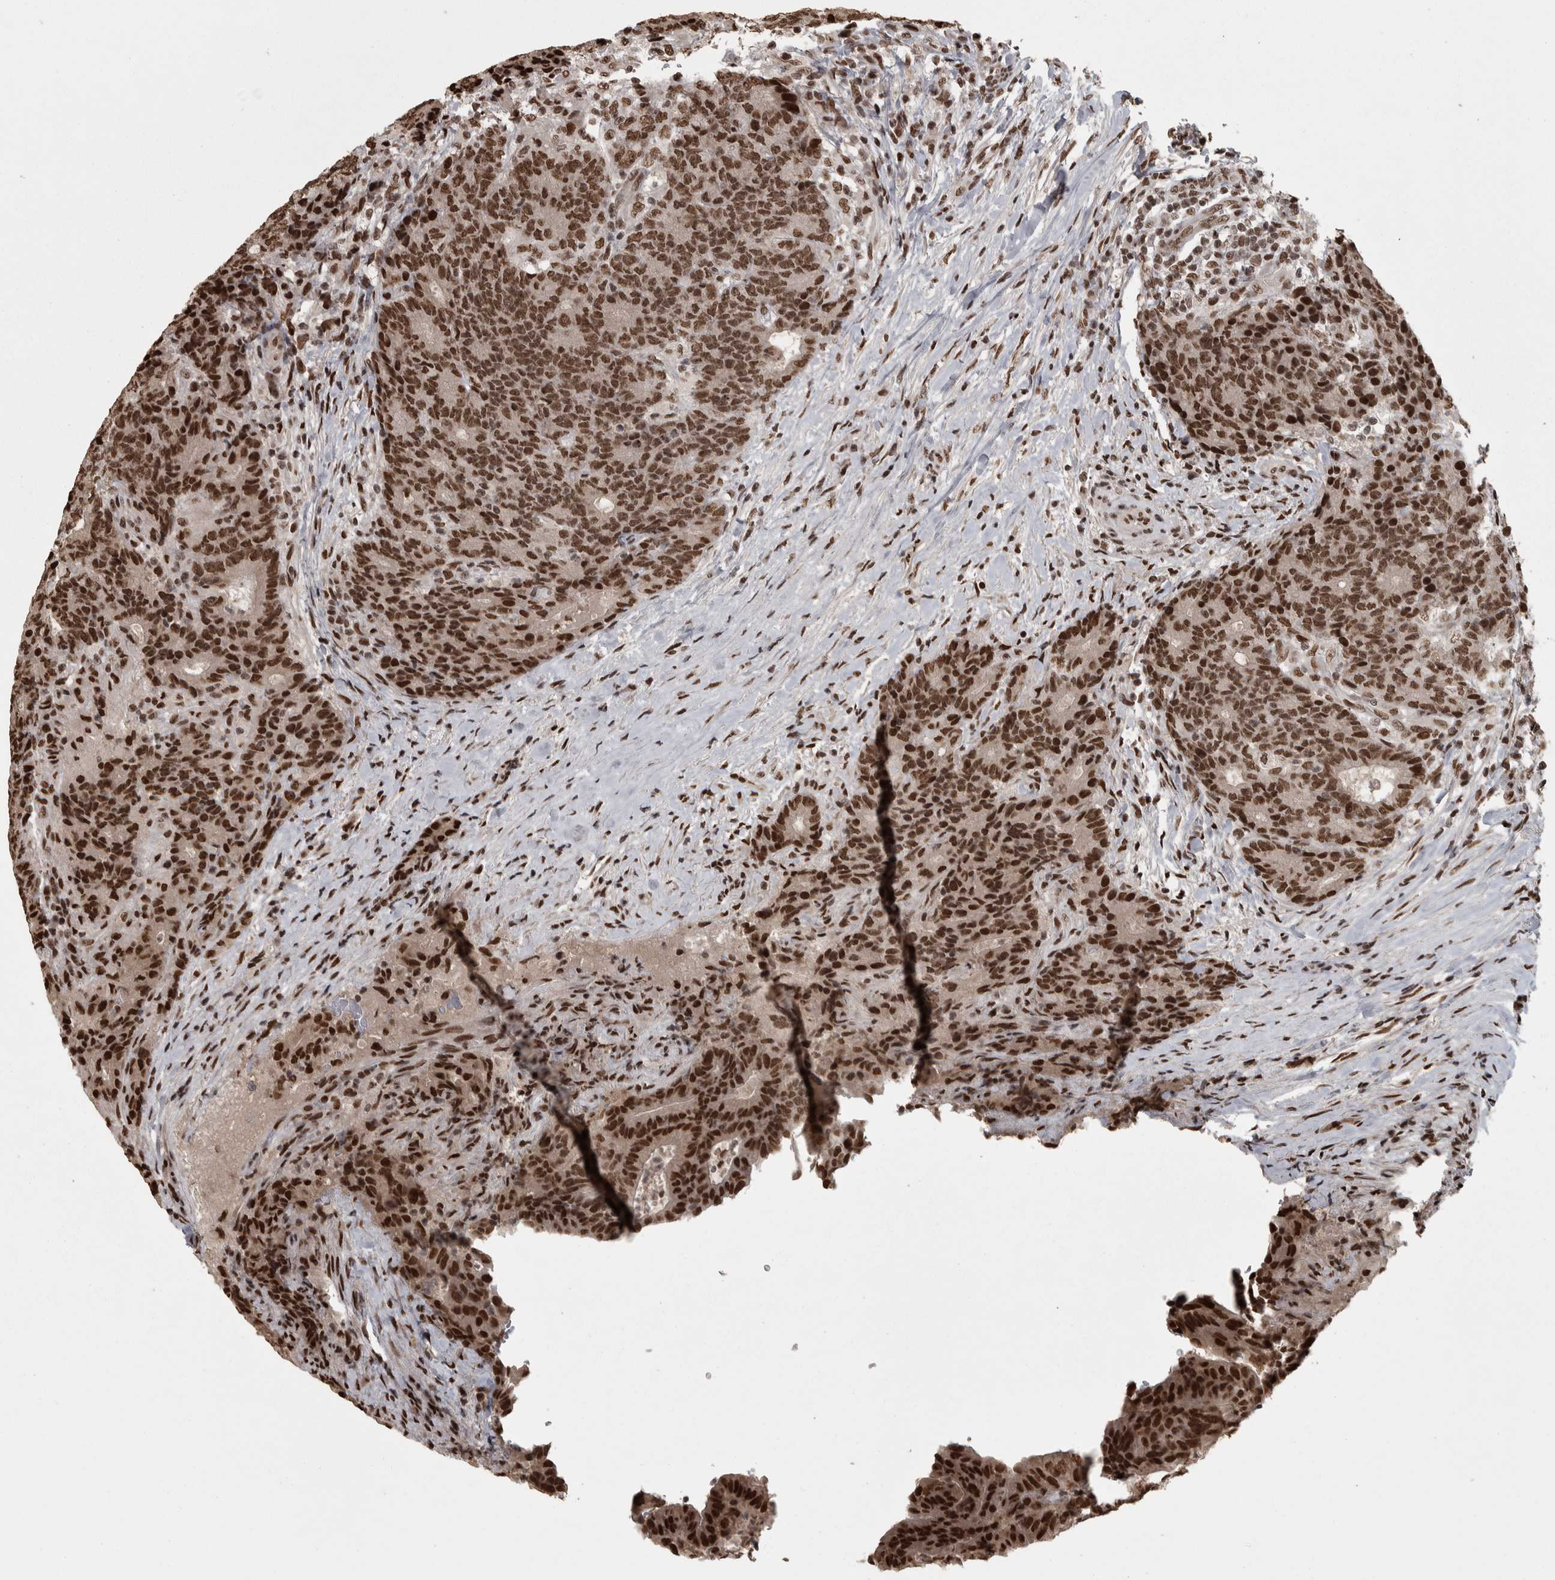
{"staining": {"intensity": "strong", "quantity": ">75%", "location": "nuclear"}, "tissue": "colorectal cancer", "cell_type": "Tumor cells", "image_type": "cancer", "snomed": [{"axis": "morphology", "description": "Normal tissue, NOS"}, {"axis": "morphology", "description": "Adenocarcinoma, NOS"}, {"axis": "topography", "description": "Colon"}], "caption": "Approximately >75% of tumor cells in human colorectal cancer show strong nuclear protein expression as visualized by brown immunohistochemical staining.", "gene": "ZFHX4", "patient": {"sex": "female", "age": 75}}